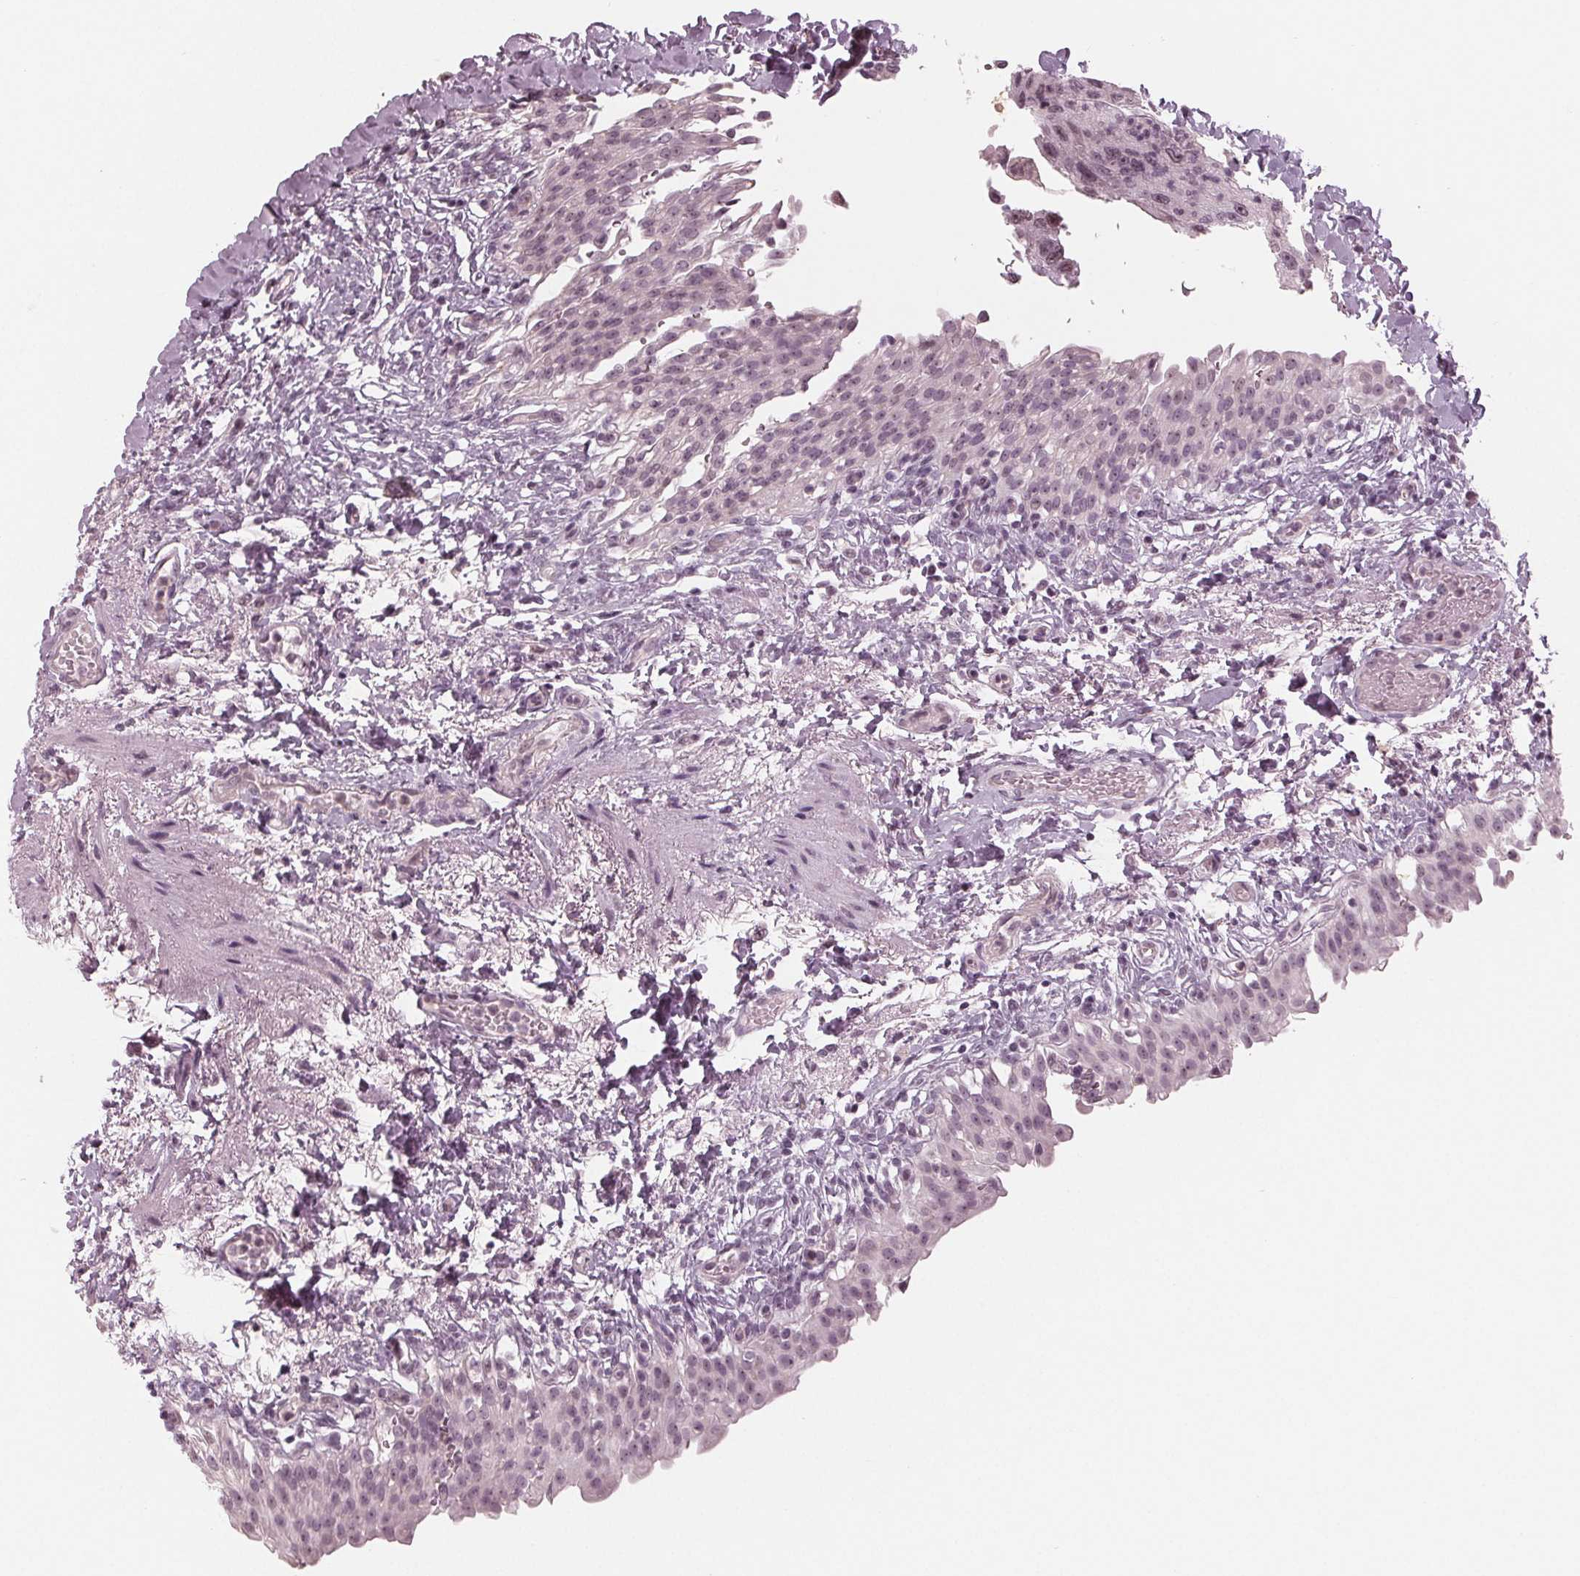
{"staining": {"intensity": "weak", "quantity": "<25%", "location": "nuclear"}, "tissue": "urinary bladder", "cell_type": "Urothelial cells", "image_type": "normal", "snomed": [{"axis": "morphology", "description": "Normal tissue, NOS"}, {"axis": "topography", "description": "Urinary bladder"}, {"axis": "topography", "description": "Peripheral nerve tissue"}], "caption": "This is an immunohistochemistry (IHC) micrograph of unremarkable urinary bladder. There is no positivity in urothelial cells.", "gene": "ADPRHL1", "patient": {"sex": "female", "age": 60}}